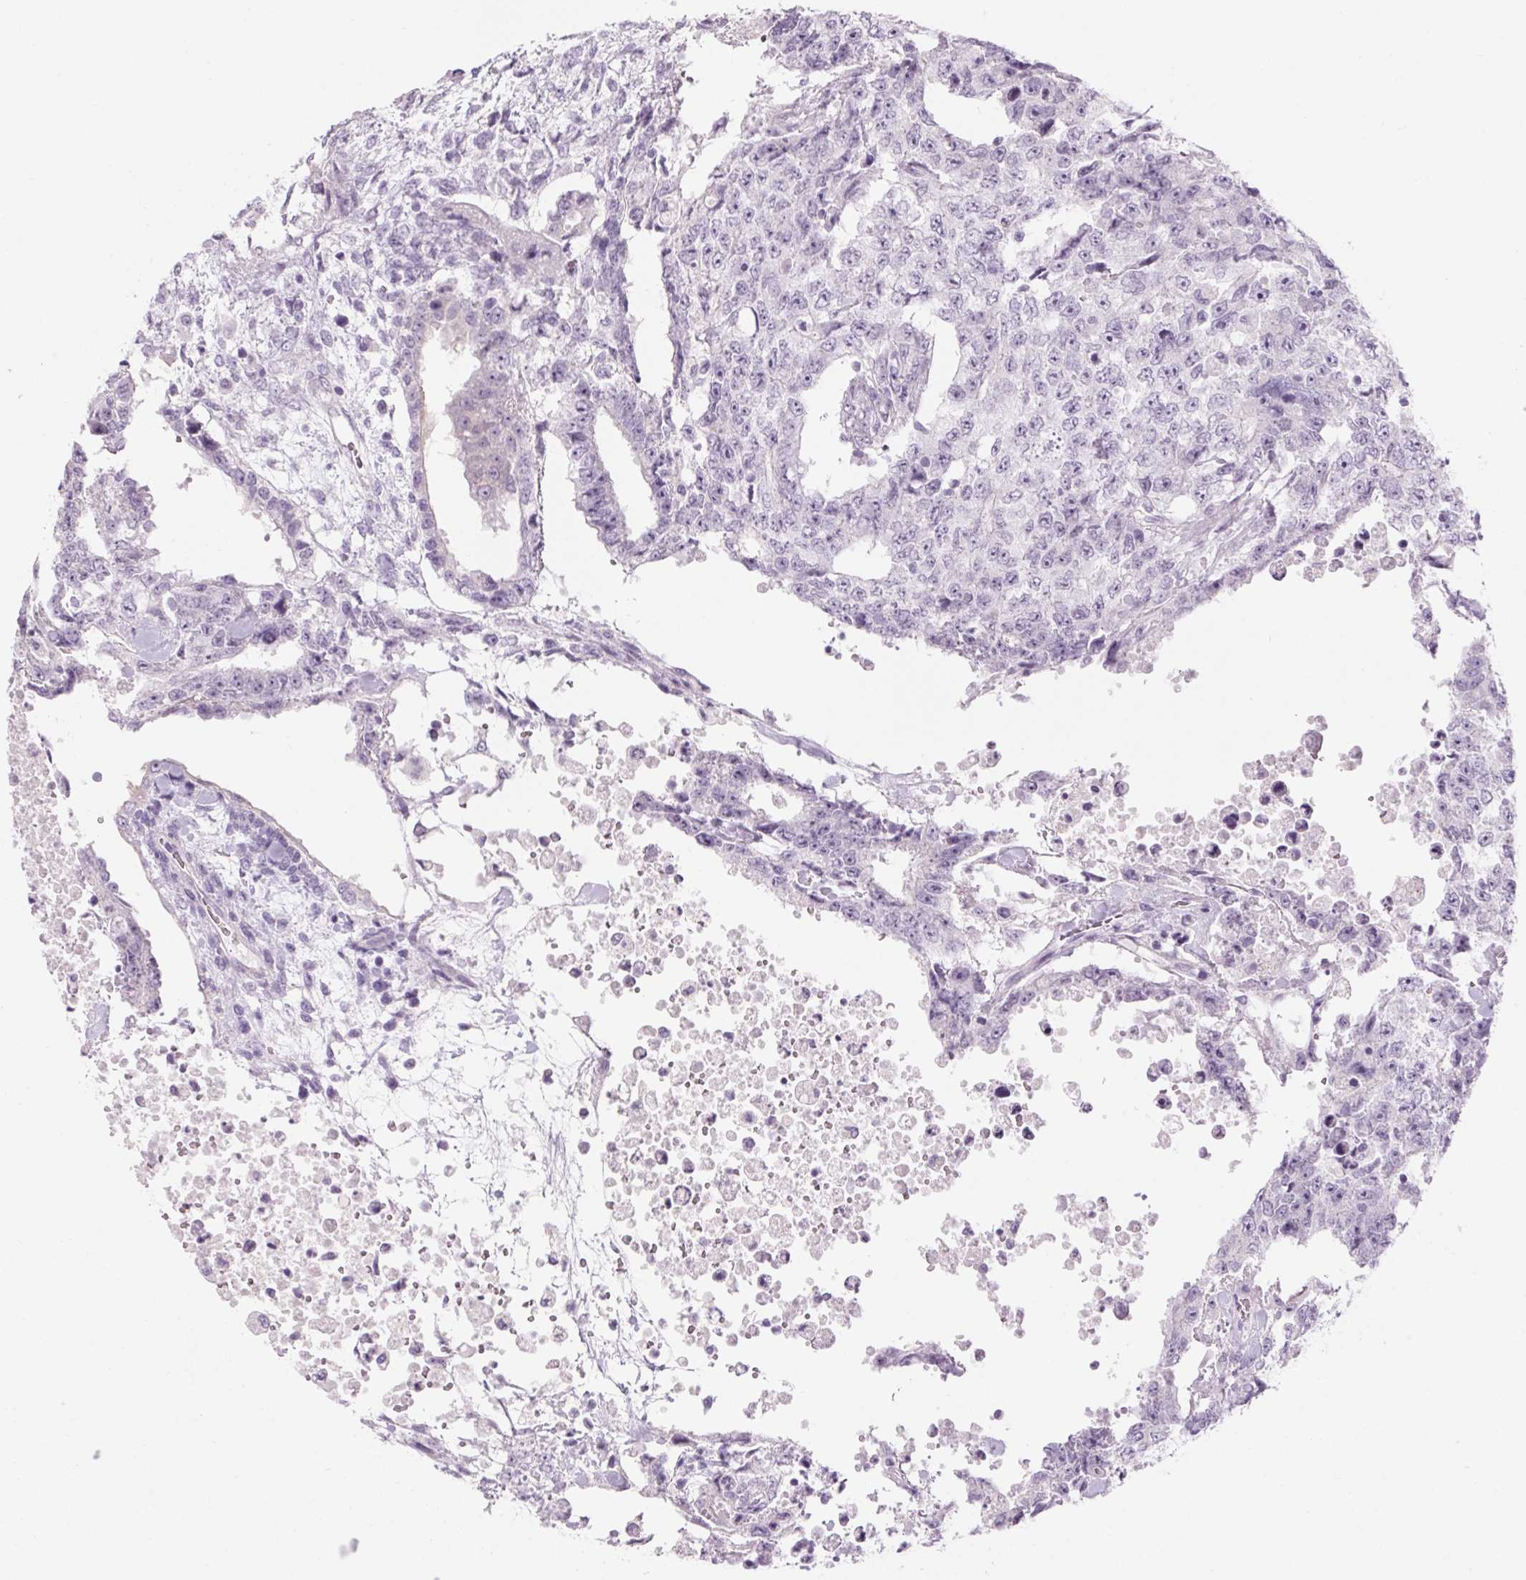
{"staining": {"intensity": "negative", "quantity": "none", "location": "none"}, "tissue": "testis cancer", "cell_type": "Tumor cells", "image_type": "cancer", "snomed": [{"axis": "morphology", "description": "Carcinoma, Embryonal, NOS"}, {"axis": "topography", "description": "Testis"}], "caption": "Immunohistochemistry (IHC) micrograph of human testis cancer stained for a protein (brown), which displays no expression in tumor cells.", "gene": "RPTN", "patient": {"sex": "male", "age": 24}}